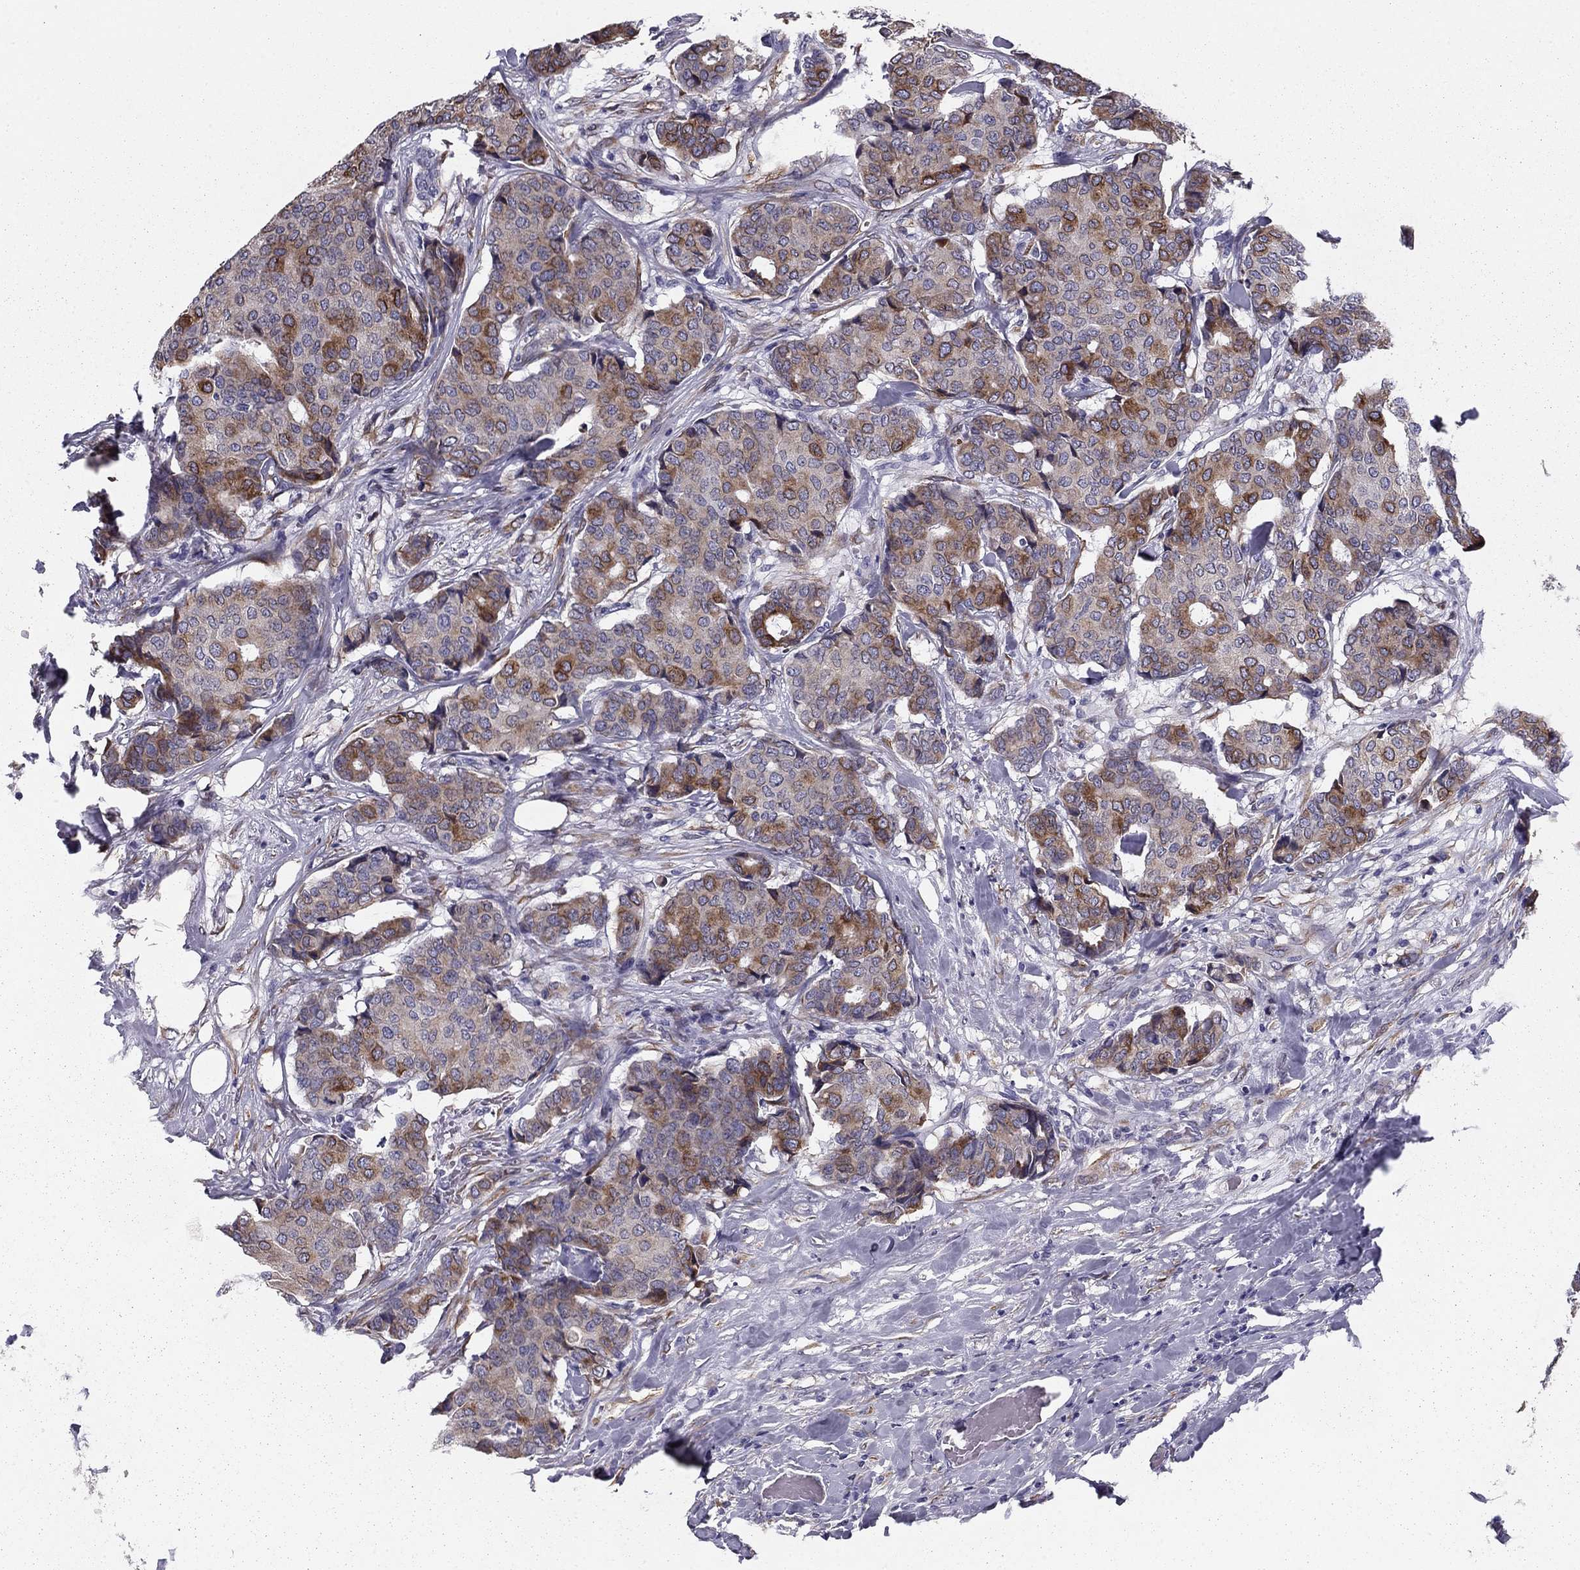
{"staining": {"intensity": "moderate", "quantity": ">75%", "location": "cytoplasmic/membranous"}, "tissue": "breast cancer", "cell_type": "Tumor cells", "image_type": "cancer", "snomed": [{"axis": "morphology", "description": "Duct carcinoma"}, {"axis": "topography", "description": "Breast"}], "caption": "IHC photomicrograph of neoplastic tissue: human invasive ductal carcinoma (breast) stained using immunohistochemistry (IHC) displays medium levels of moderate protein expression localized specifically in the cytoplasmic/membranous of tumor cells, appearing as a cytoplasmic/membranous brown color.", "gene": "TMED3", "patient": {"sex": "female", "age": 75}}